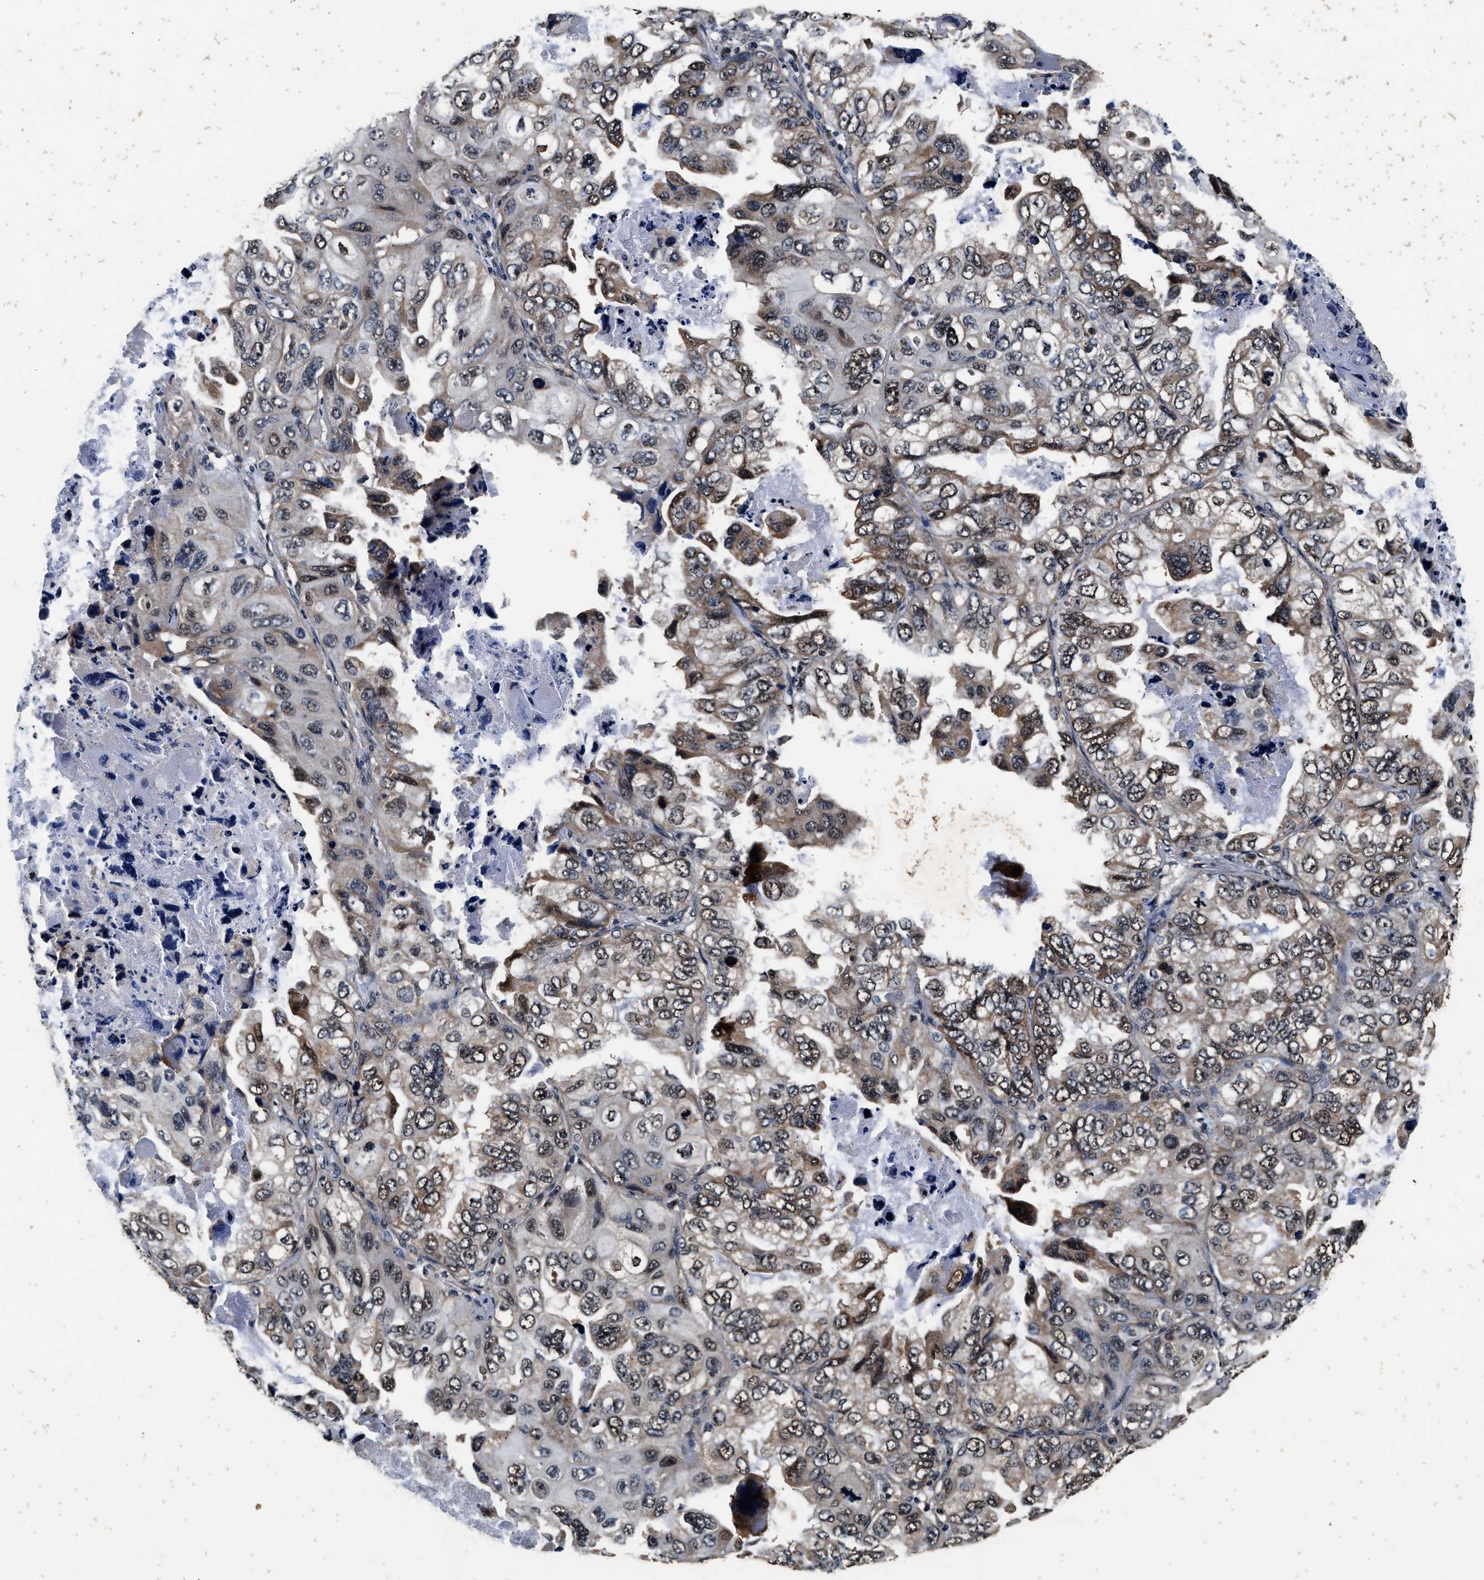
{"staining": {"intensity": "moderate", "quantity": "<25%", "location": "cytoplasmic/membranous,nuclear"}, "tissue": "lung cancer", "cell_type": "Tumor cells", "image_type": "cancer", "snomed": [{"axis": "morphology", "description": "Squamous cell carcinoma, NOS"}, {"axis": "topography", "description": "Lung"}], "caption": "DAB immunohistochemical staining of lung squamous cell carcinoma shows moderate cytoplasmic/membranous and nuclear protein expression in about <25% of tumor cells.", "gene": "CSTF1", "patient": {"sex": "female", "age": 73}}